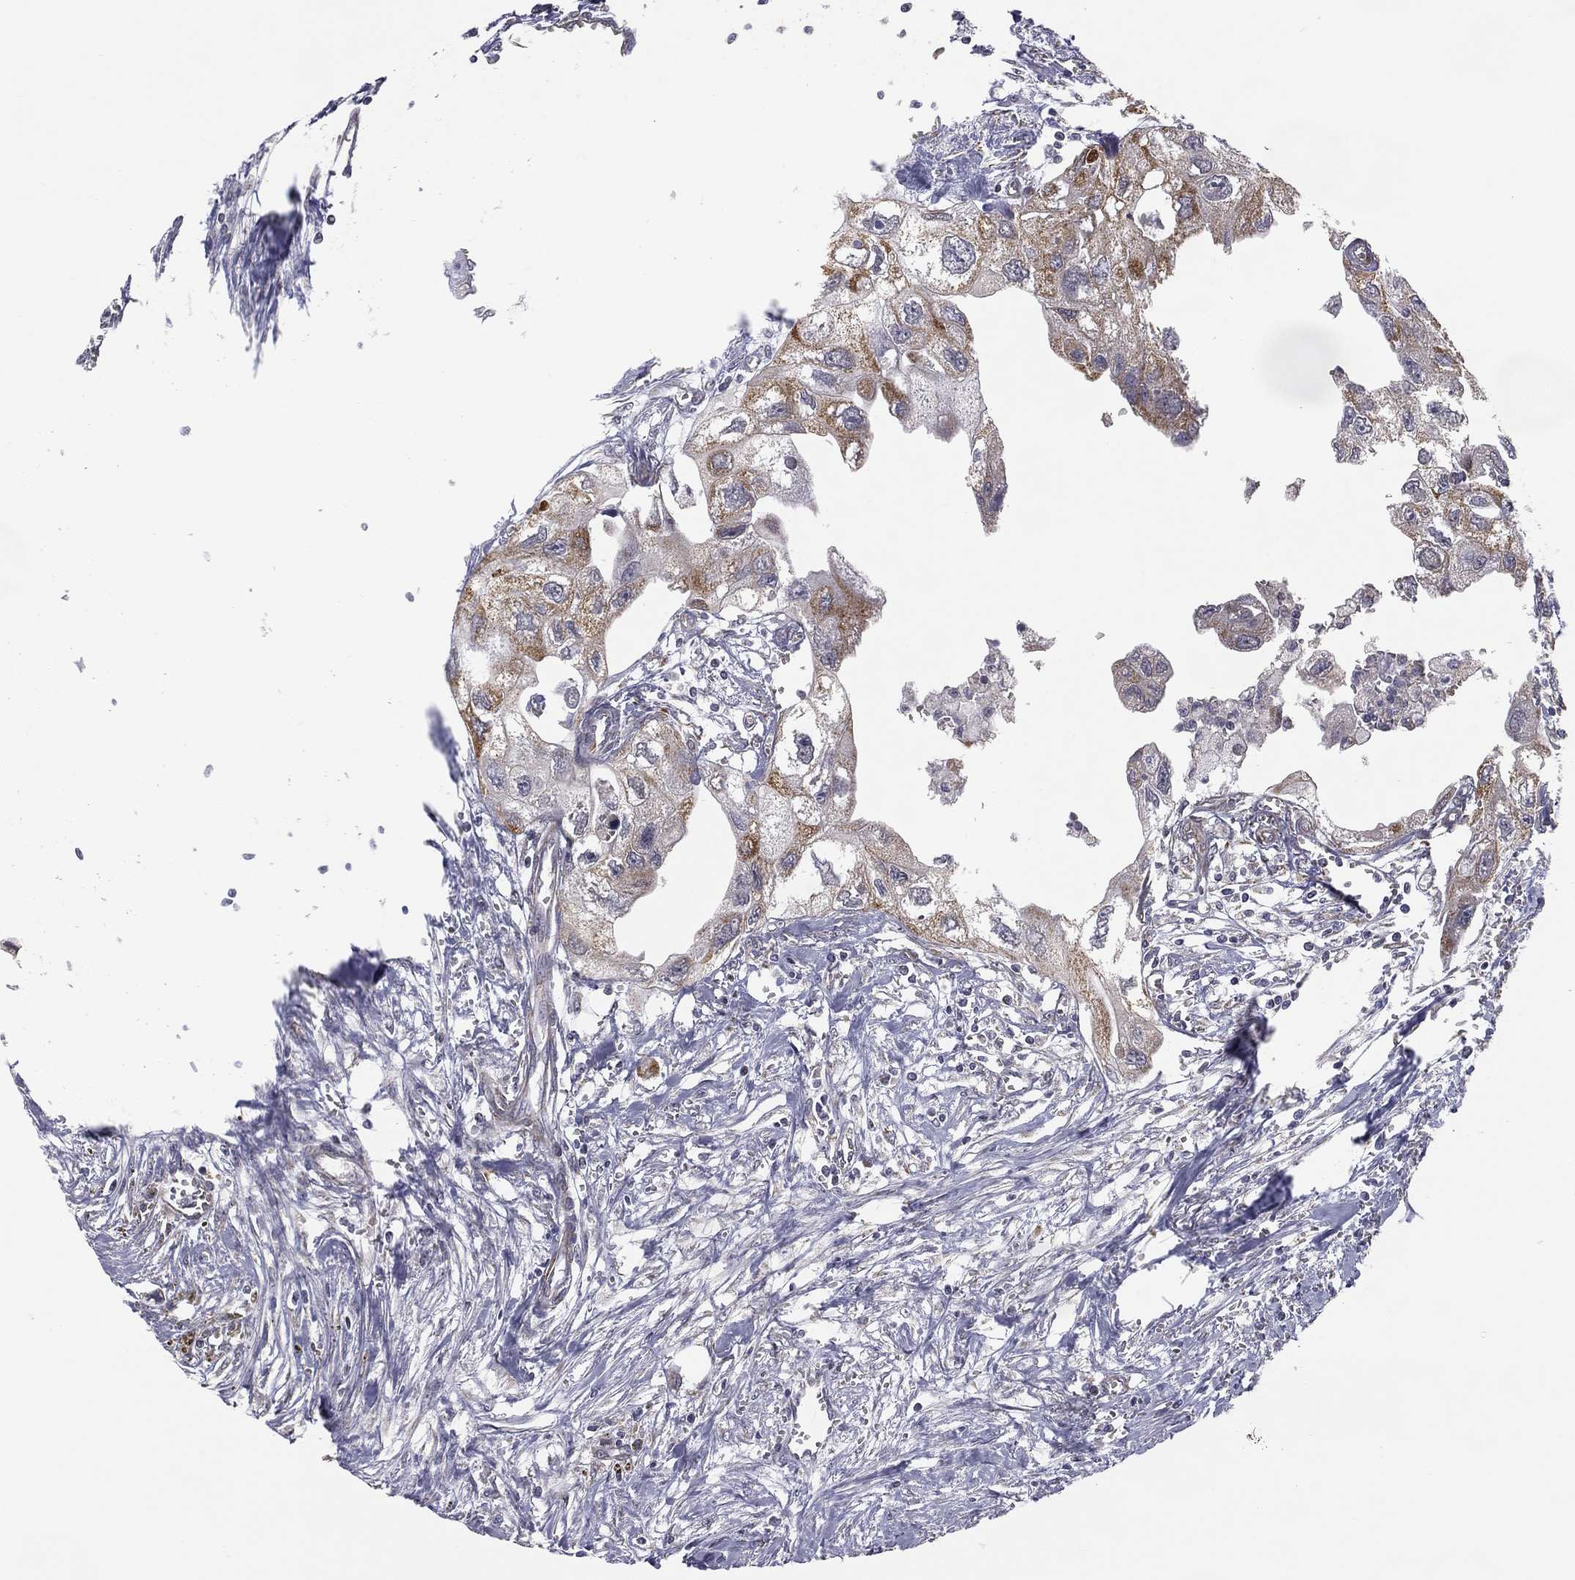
{"staining": {"intensity": "moderate", "quantity": "<25%", "location": "cytoplasmic/membranous"}, "tissue": "urothelial cancer", "cell_type": "Tumor cells", "image_type": "cancer", "snomed": [{"axis": "morphology", "description": "Urothelial carcinoma, High grade"}, {"axis": "topography", "description": "Urinary bladder"}], "caption": "Moderate cytoplasmic/membranous staining is present in about <25% of tumor cells in urothelial cancer.", "gene": "MRPL46", "patient": {"sex": "male", "age": 59}}